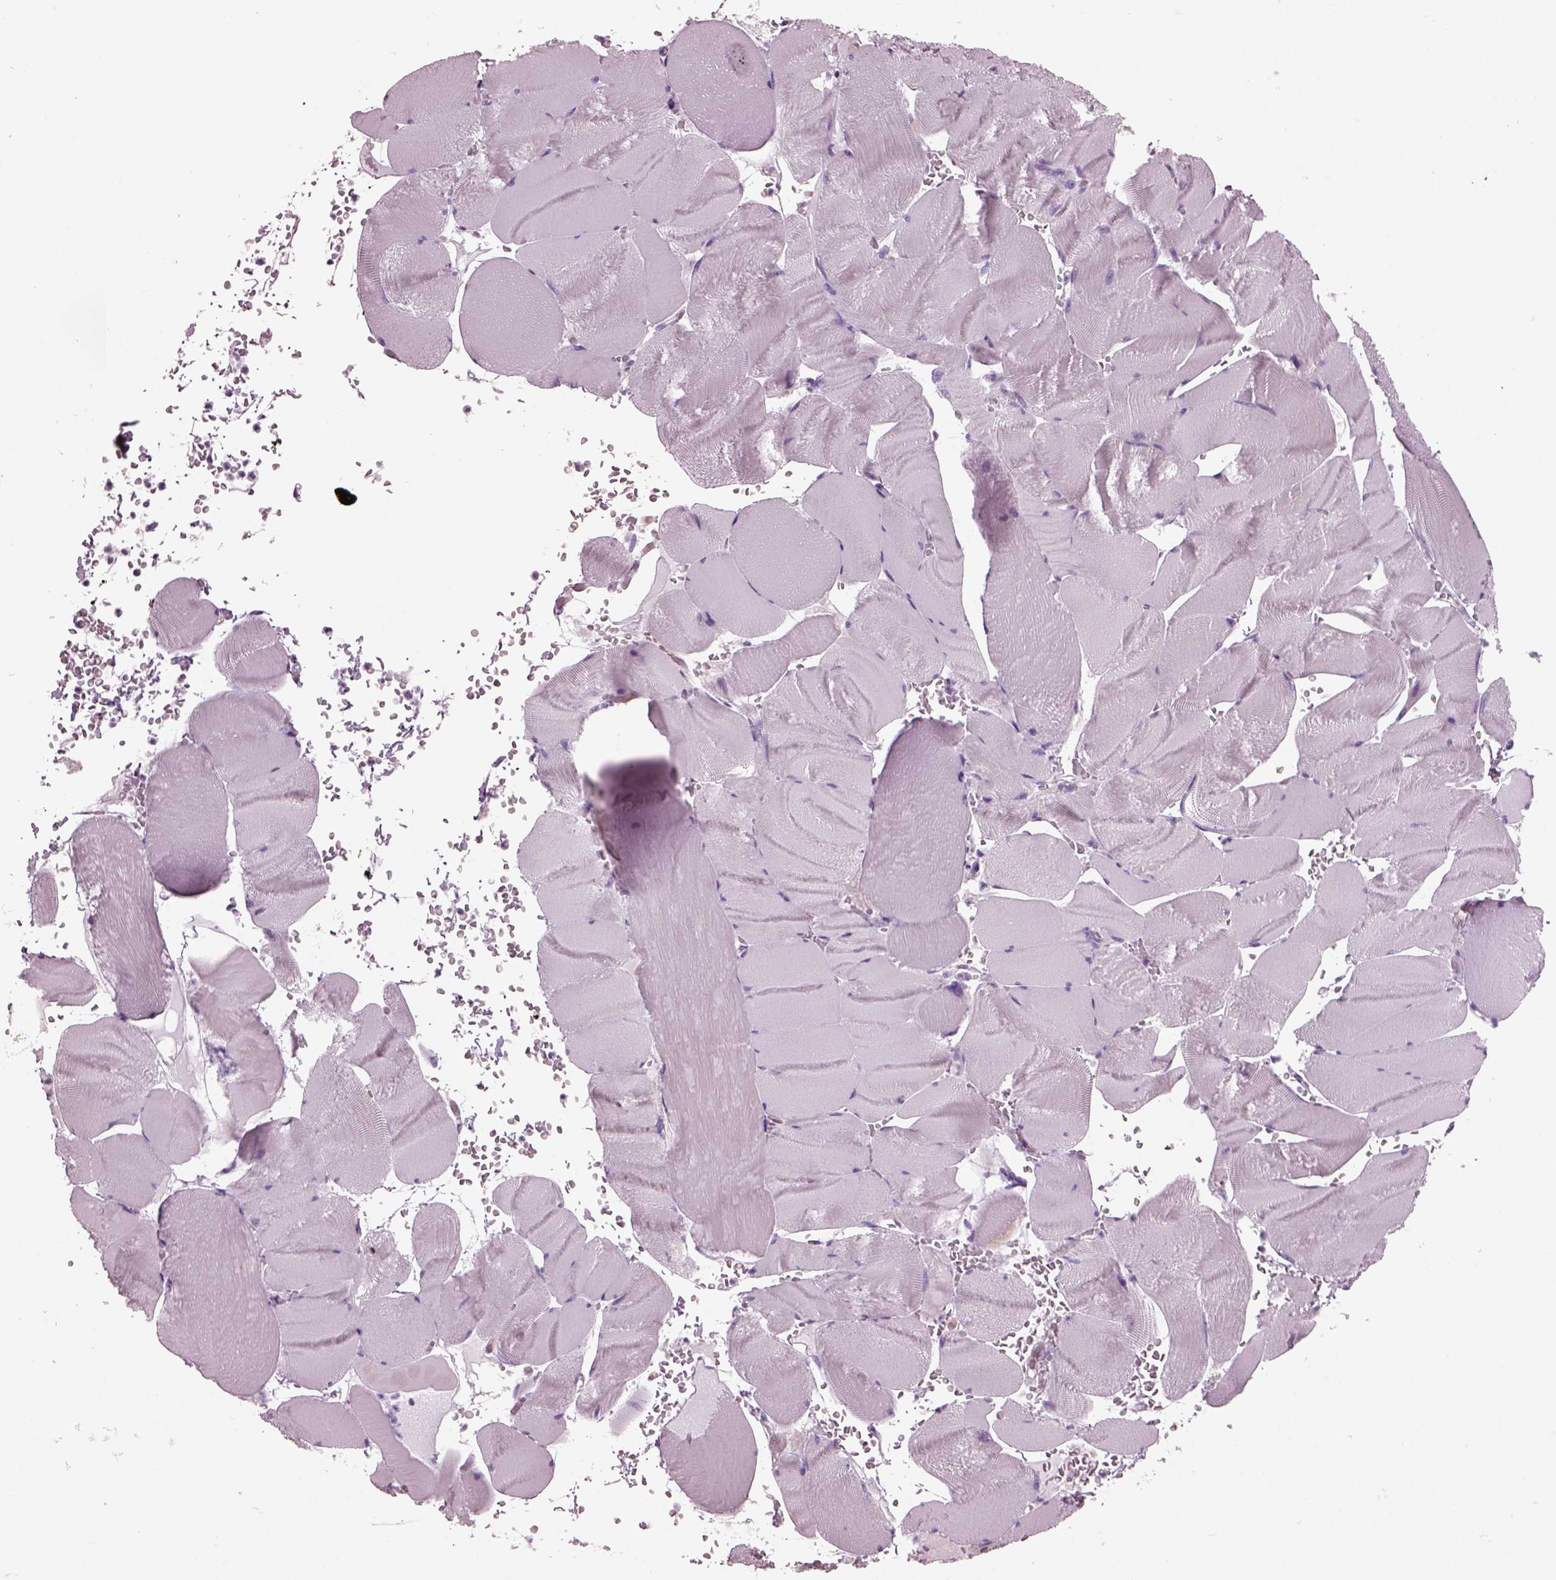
{"staining": {"intensity": "negative", "quantity": "none", "location": "none"}, "tissue": "skeletal muscle", "cell_type": "Myocytes", "image_type": "normal", "snomed": [{"axis": "morphology", "description": "Normal tissue, NOS"}, {"axis": "topography", "description": "Skeletal muscle"}], "caption": "This photomicrograph is of normal skeletal muscle stained with IHC to label a protein in brown with the nuclei are counter-stained blue. There is no positivity in myocytes.", "gene": "KRTAP3", "patient": {"sex": "male", "age": 56}}